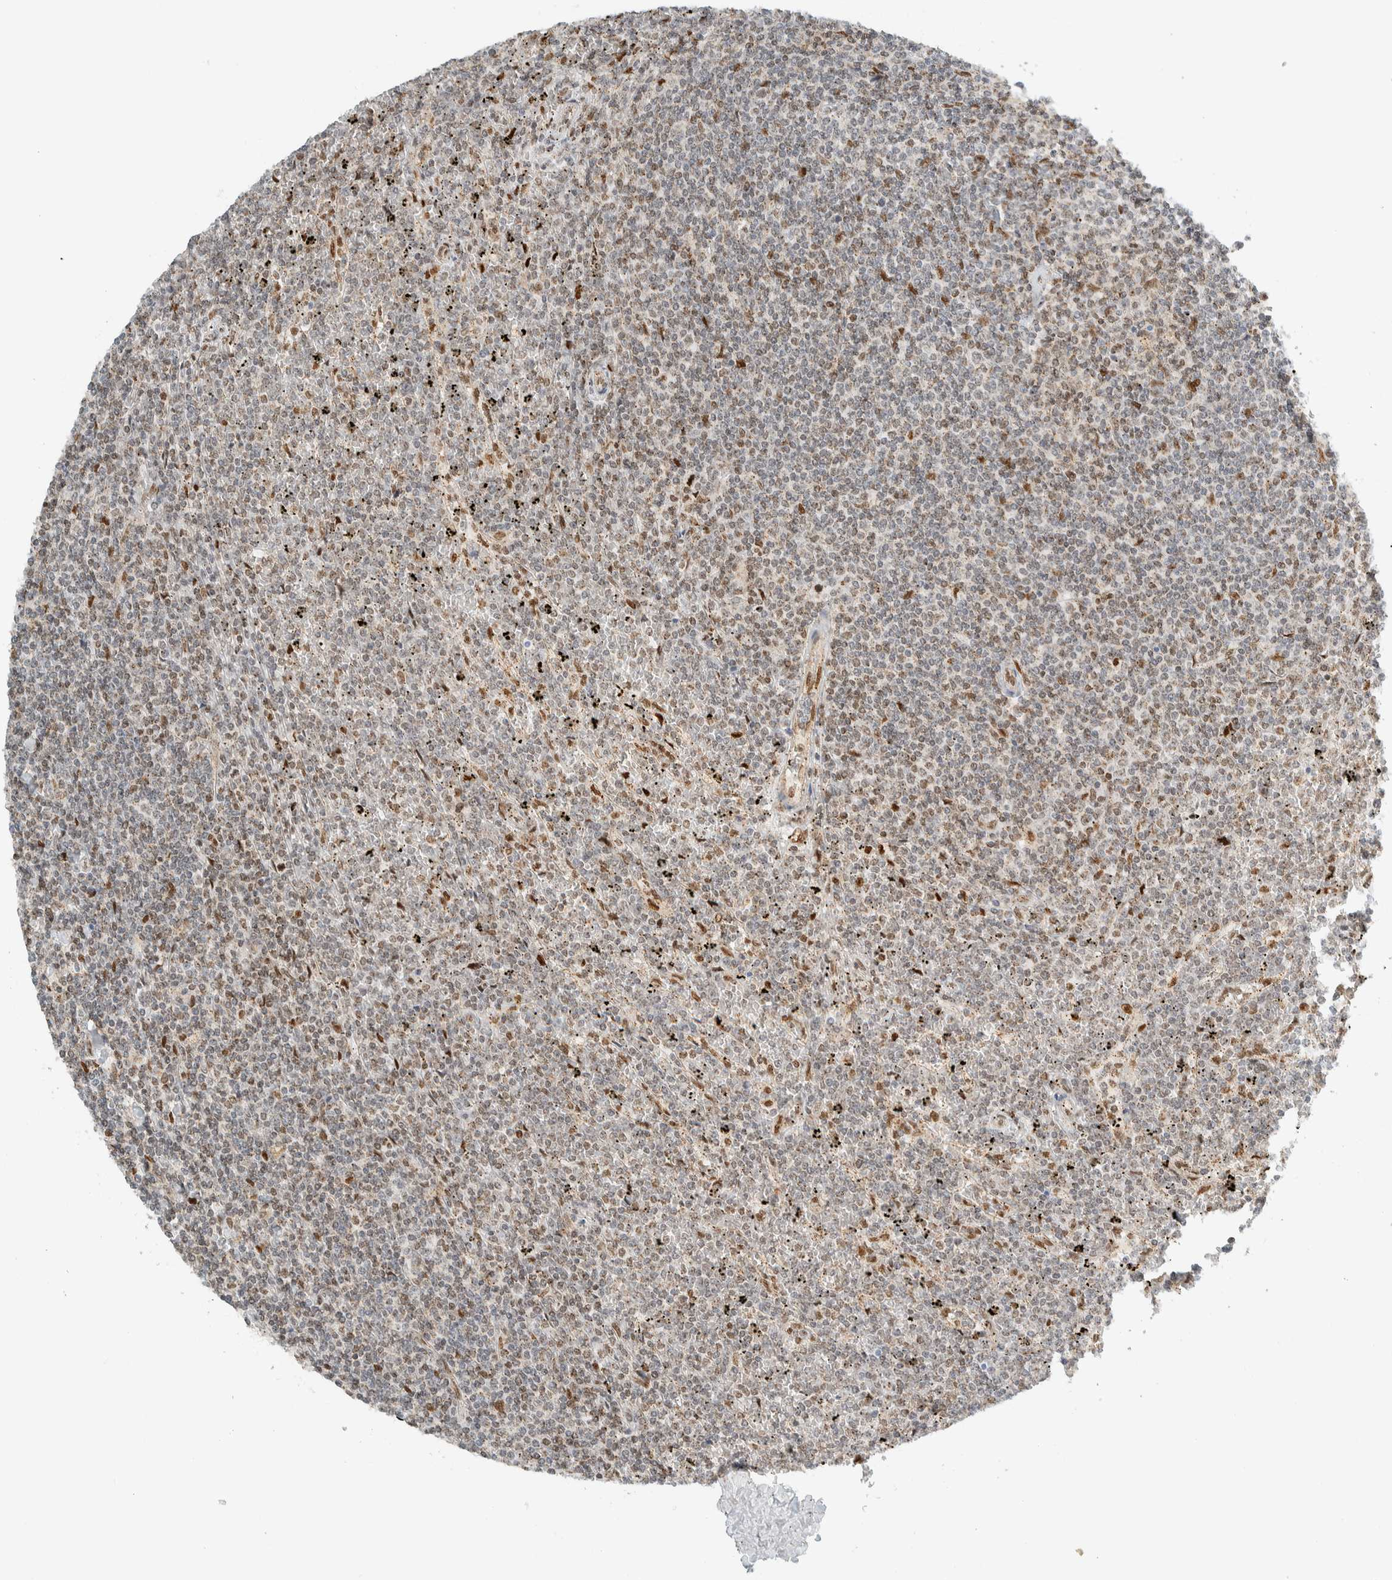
{"staining": {"intensity": "weak", "quantity": "25%-75%", "location": "nuclear"}, "tissue": "lymphoma", "cell_type": "Tumor cells", "image_type": "cancer", "snomed": [{"axis": "morphology", "description": "Malignant lymphoma, non-Hodgkin's type, Low grade"}, {"axis": "topography", "description": "Spleen"}], "caption": "A brown stain highlights weak nuclear positivity of a protein in human low-grade malignant lymphoma, non-Hodgkin's type tumor cells.", "gene": "TFE3", "patient": {"sex": "female", "age": 19}}